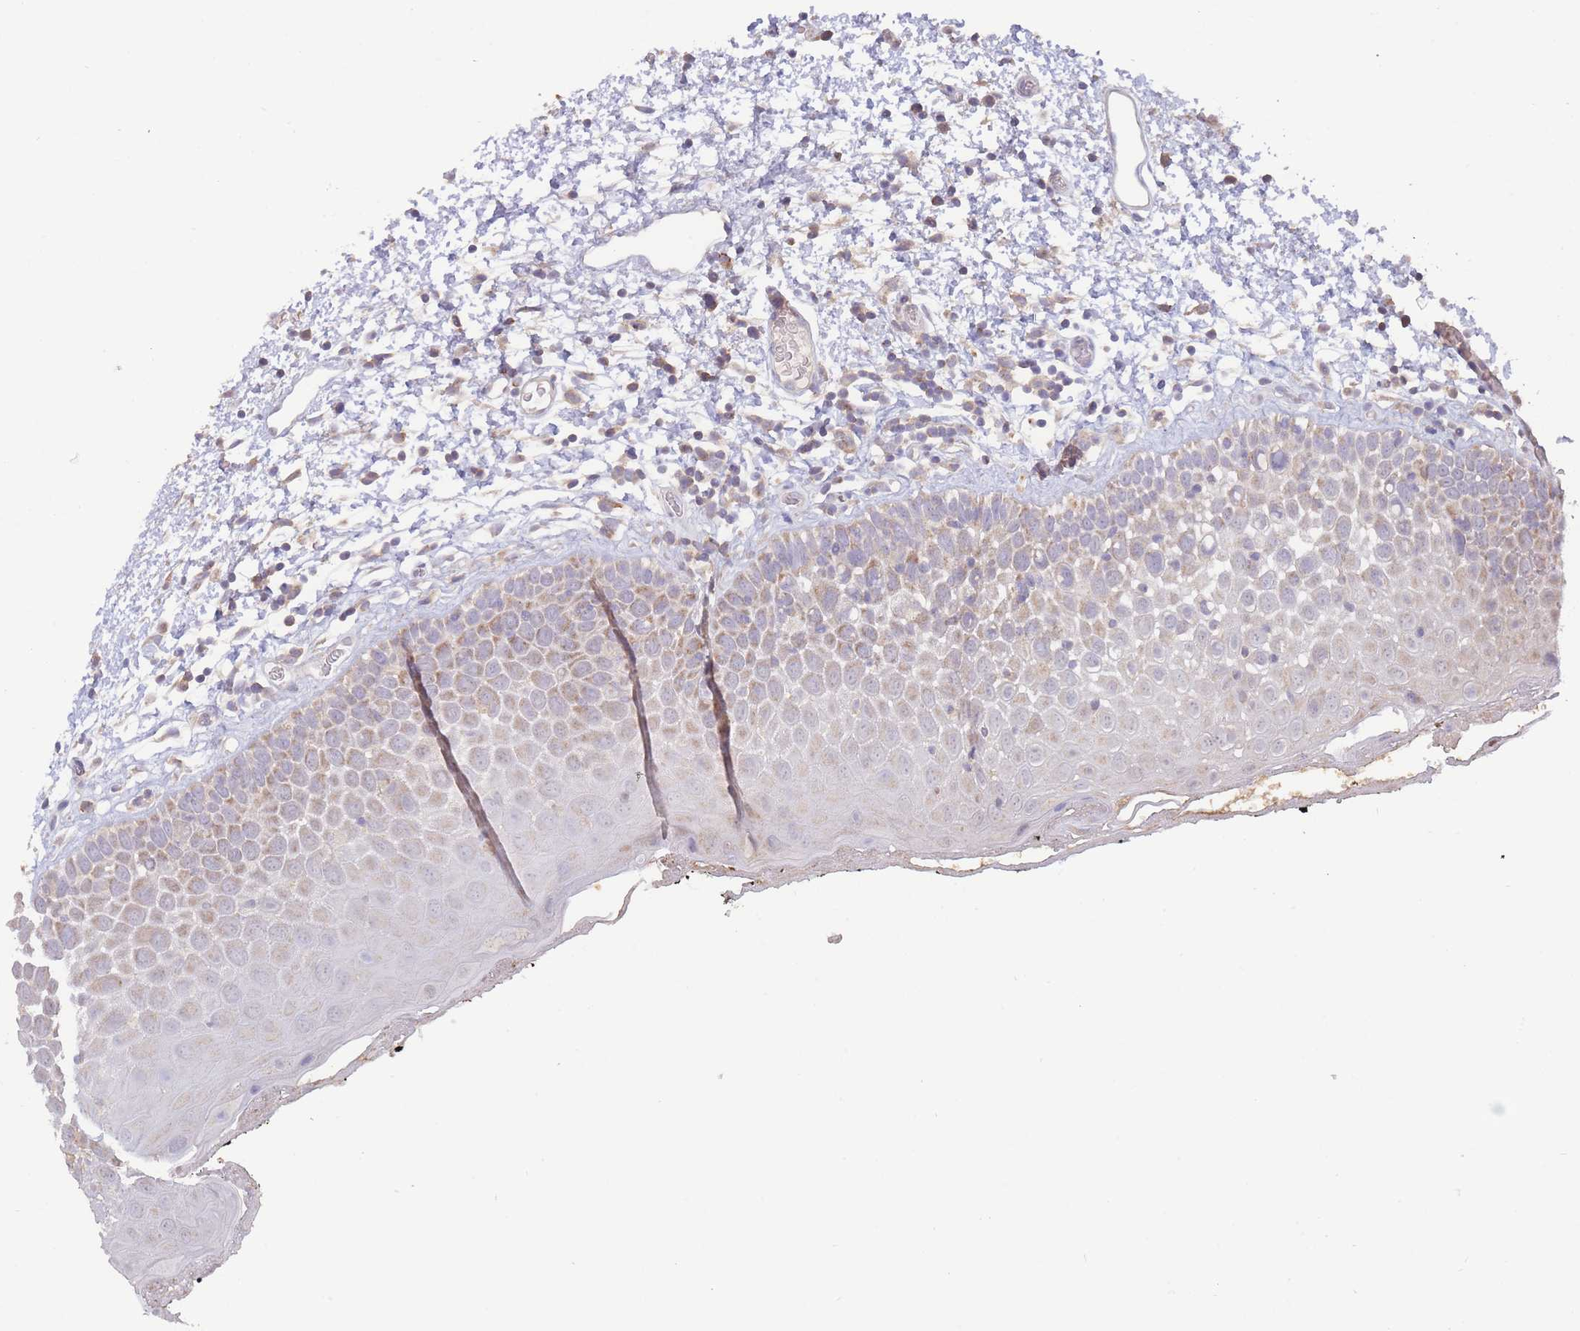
{"staining": {"intensity": "moderate", "quantity": "25%-75%", "location": "cytoplasmic/membranous"}, "tissue": "oral mucosa", "cell_type": "Squamous epithelial cells", "image_type": "normal", "snomed": [{"axis": "morphology", "description": "Normal tissue, NOS"}, {"axis": "morphology", "description": "Squamous cell carcinoma, NOS"}, {"axis": "topography", "description": "Oral tissue"}, {"axis": "topography", "description": "Tounge, NOS"}, {"axis": "topography", "description": "Head-Neck"}], "caption": "Brown immunohistochemical staining in unremarkable human oral mucosa exhibits moderate cytoplasmic/membranous staining in about 25%-75% of squamous epithelial cells.", "gene": "SLC25A42", "patient": {"sex": "male", "age": 76}}